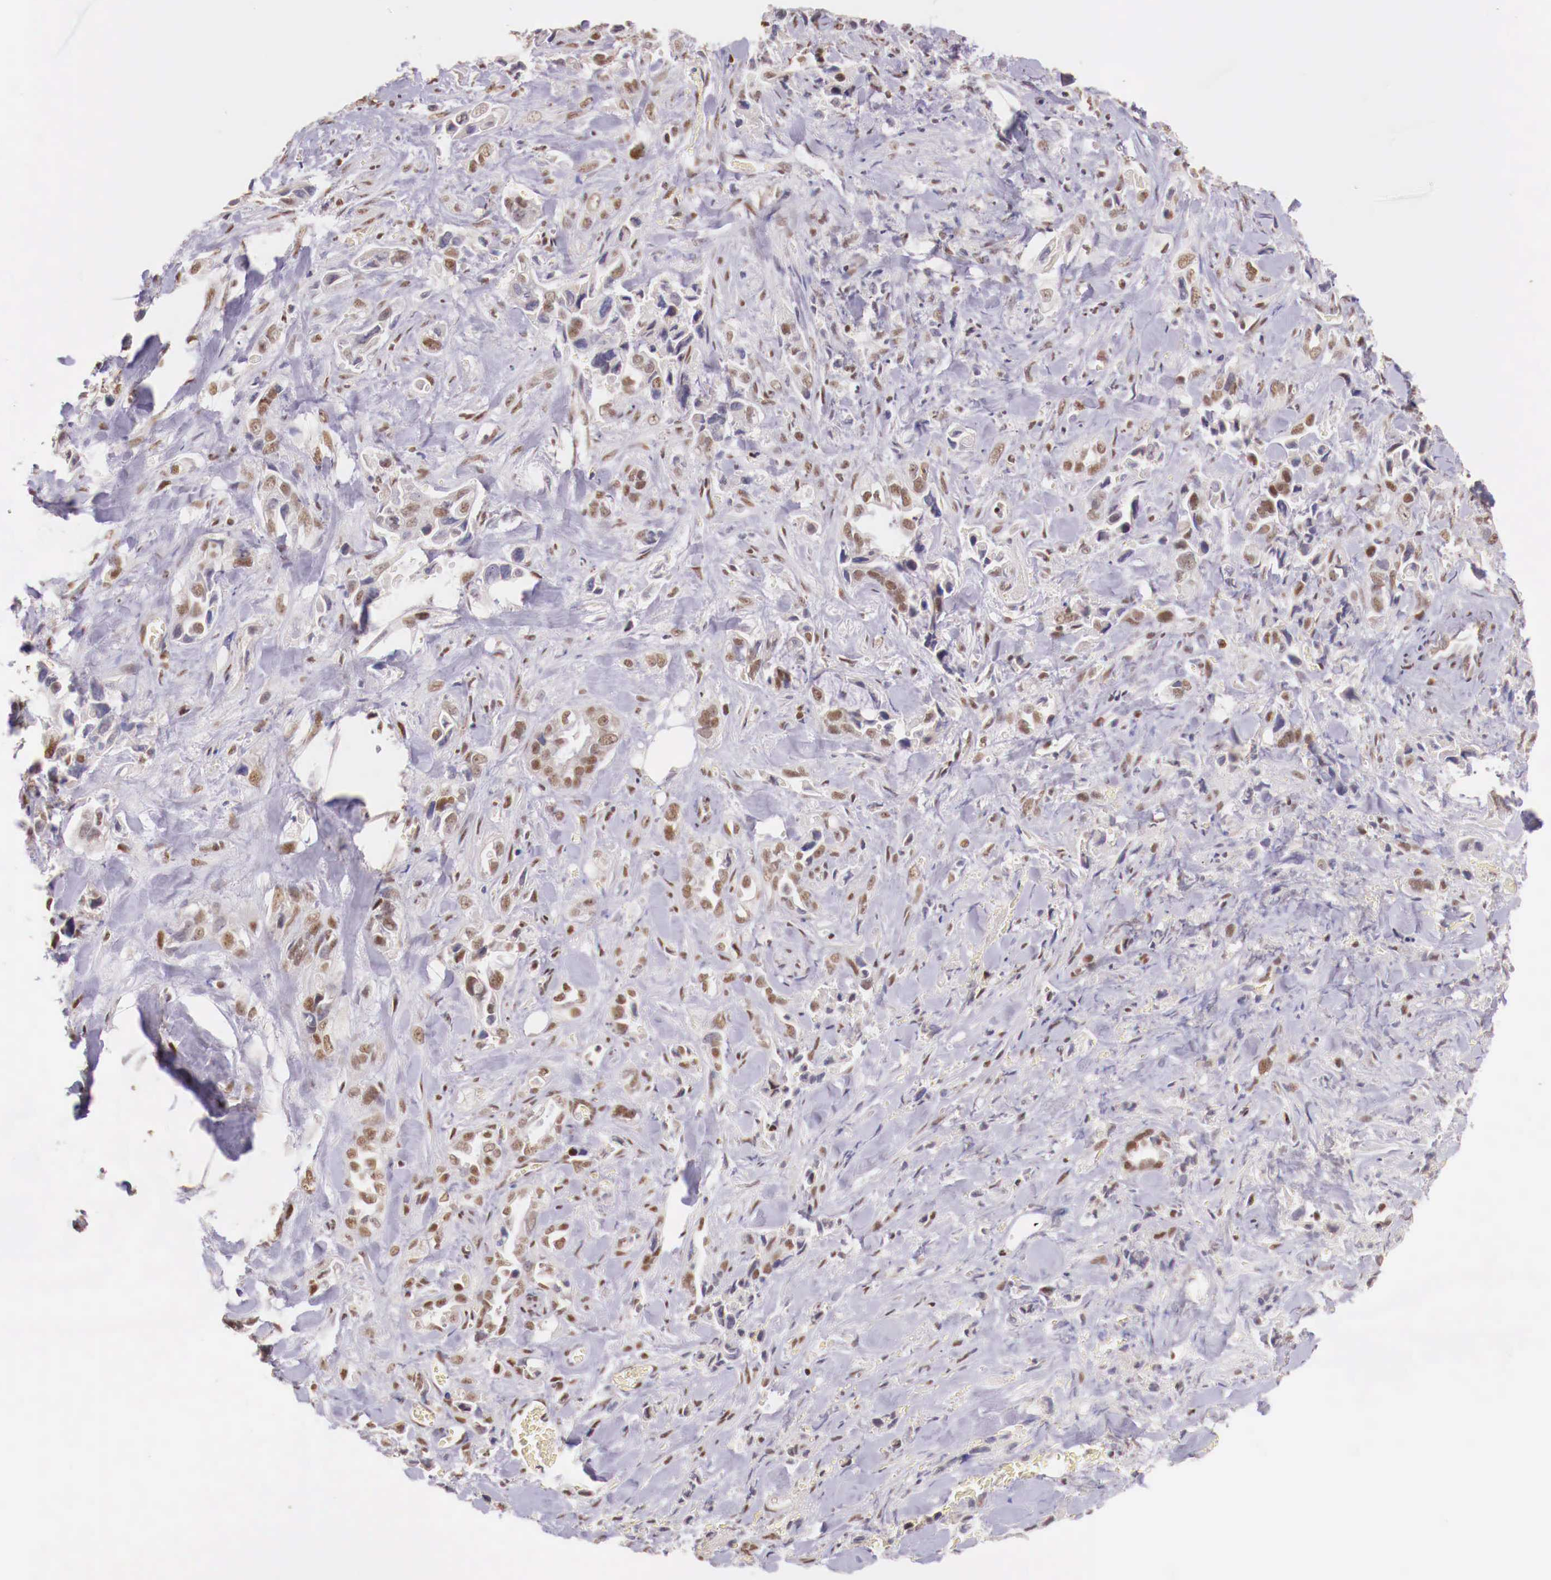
{"staining": {"intensity": "weak", "quantity": "25%-75%", "location": "nuclear"}, "tissue": "pancreatic cancer", "cell_type": "Tumor cells", "image_type": "cancer", "snomed": [{"axis": "morphology", "description": "Adenocarcinoma, NOS"}, {"axis": "topography", "description": "Pancreas"}], "caption": "DAB immunohistochemical staining of human adenocarcinoma (pancreatic) reveals weak nuclear protein expression in about 25%-75% of tumor cells. (DAB (3,3'-diaminobenzidine) IHC with brightfield microscopy, high magnification).", "gene": "SP1", "patient": {"sex": "male", "age": 69}}